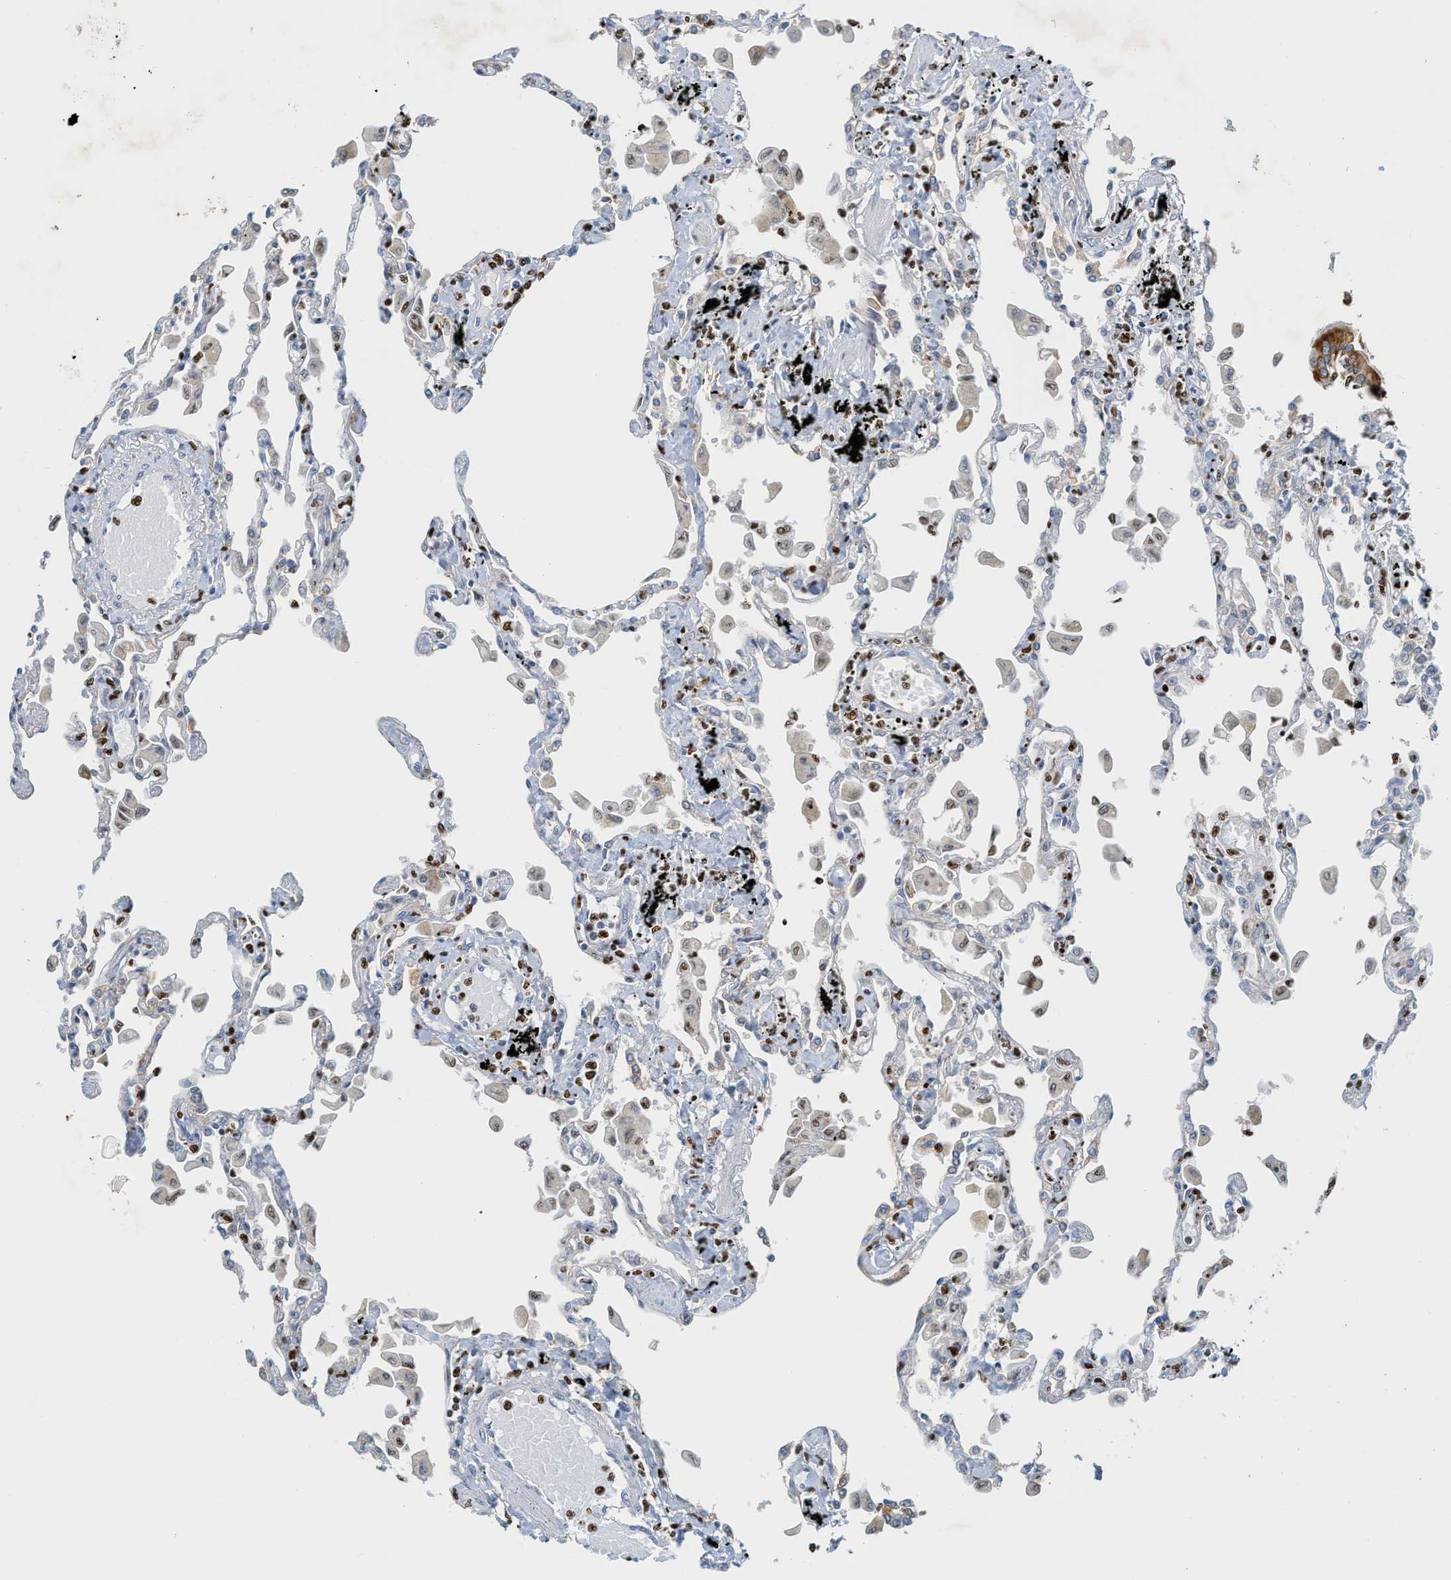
{"staining": {"intensity": "moderate", "quantity": "<25%", "location": "nuclear"}, "tissue": "lung", "cell_type": "Alveolar cells", "image_type": "normal", "snomed": [{"axis": "morphology", "description": "Normal tissue, NOS"}, {"axis": "topography", "description": "Bronchus"}, {"axis": "topography", "description": "Lung"}], "caption": "This micrograph displays normal lung stained with IHC to label a protein in brown. The nuclear of alveolar cells show moderate positivity for the protein. Nuclei are counter-stained blue.", "gene": "SH3D19", "patient": {"sex": "female", "age": 49}}